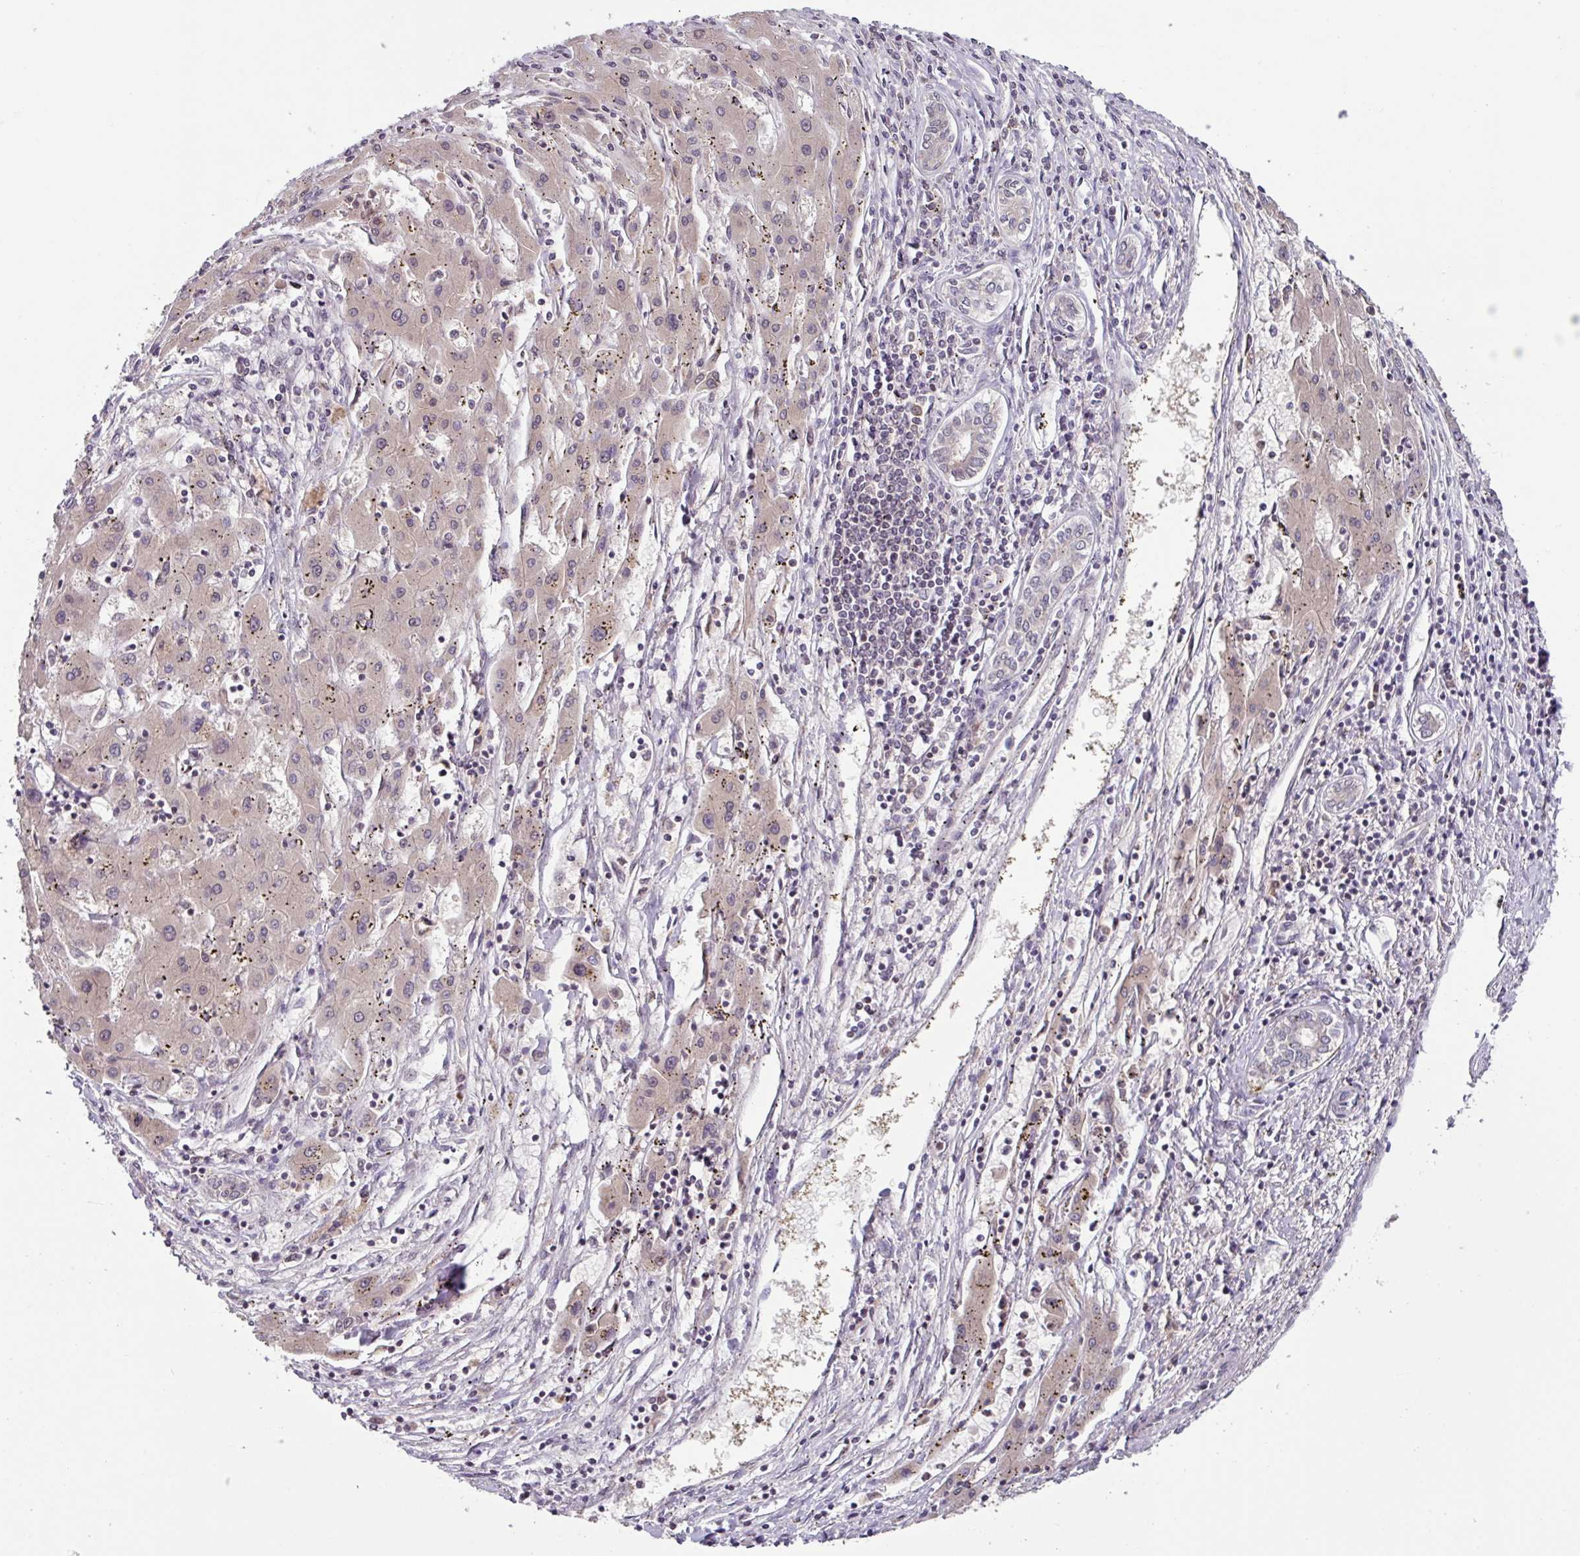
{"staining": {"intensity": "negative", "quantity": "none", "location": "none"}, "tissue": "liver cancer", "cell_type": "Tumor cells", "image_type": "cancer", "snomed": [{"axis": "morphology", "description": "Carcinoma, Hepatocellular, NOS"}, {"axis": "topography", "description": "Liver"}], "caption": "Tumor cells are negative for protein expression in human hepatocellular carcinoma (liver).", "gene": "SLC5A10", "patient": {"sex": "male", "age": 72}}